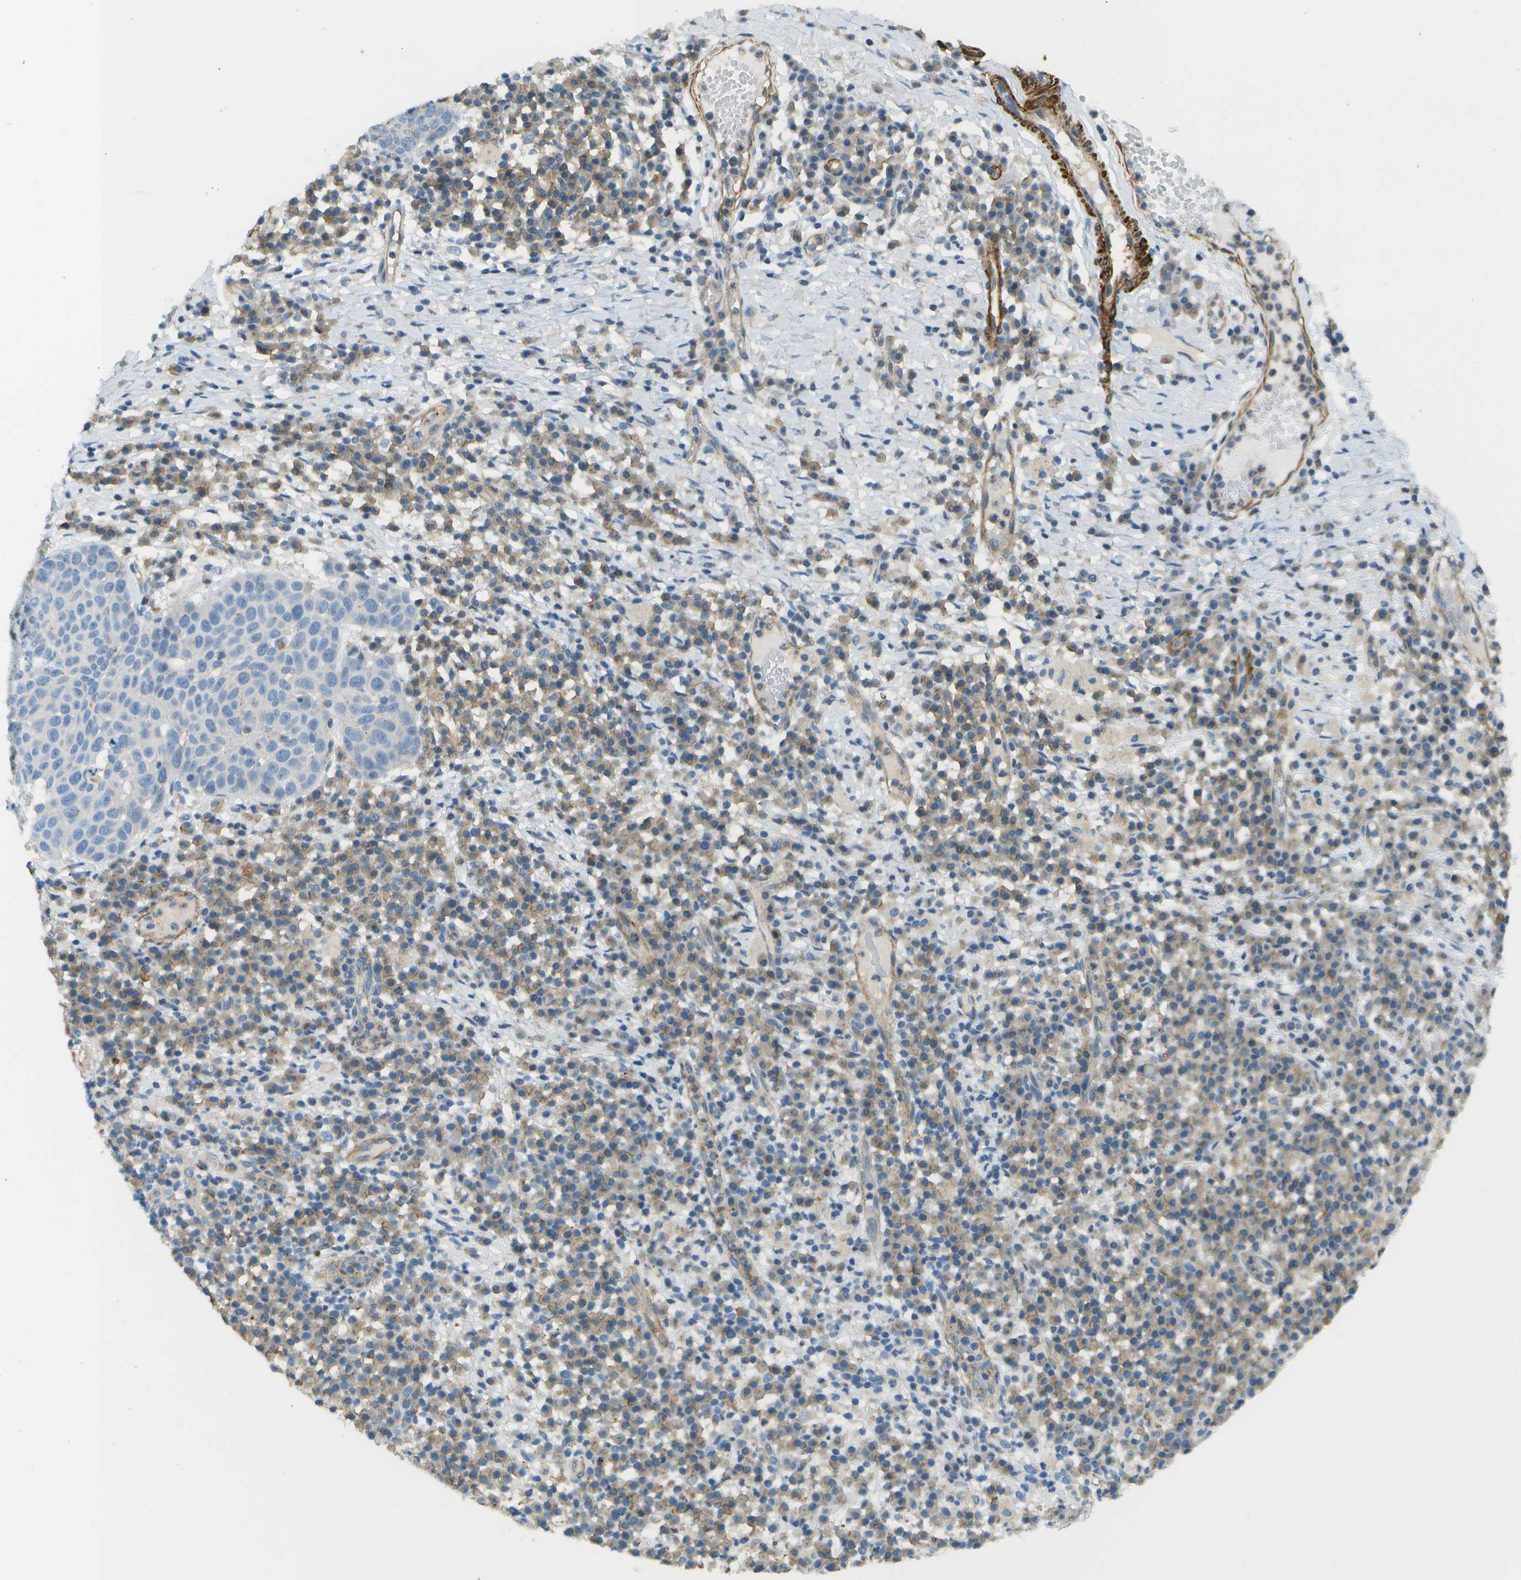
{"staining": {"intensity": "negative", "quantity": "none", "location": "none"}, "tissue": "skin cancer", "cell_type": "Tumor cells", "image_type": "cancer", "snomed": [{"axis": "morphology", "description": "Squamous cell carcinoma in situ, NOS"}, {"axis": "morphology", "description": "Squamous cell carcinoma, NOS"}, {"axis": "topography", "description": "Skin"}], "caption": "This is an immunohistochemistry photomicrograph of human skin squamous cell carcinoma. There is no expression in tumor cells.", "gene": "MYH11", "patient": {"sex": "male", "age": 93}}